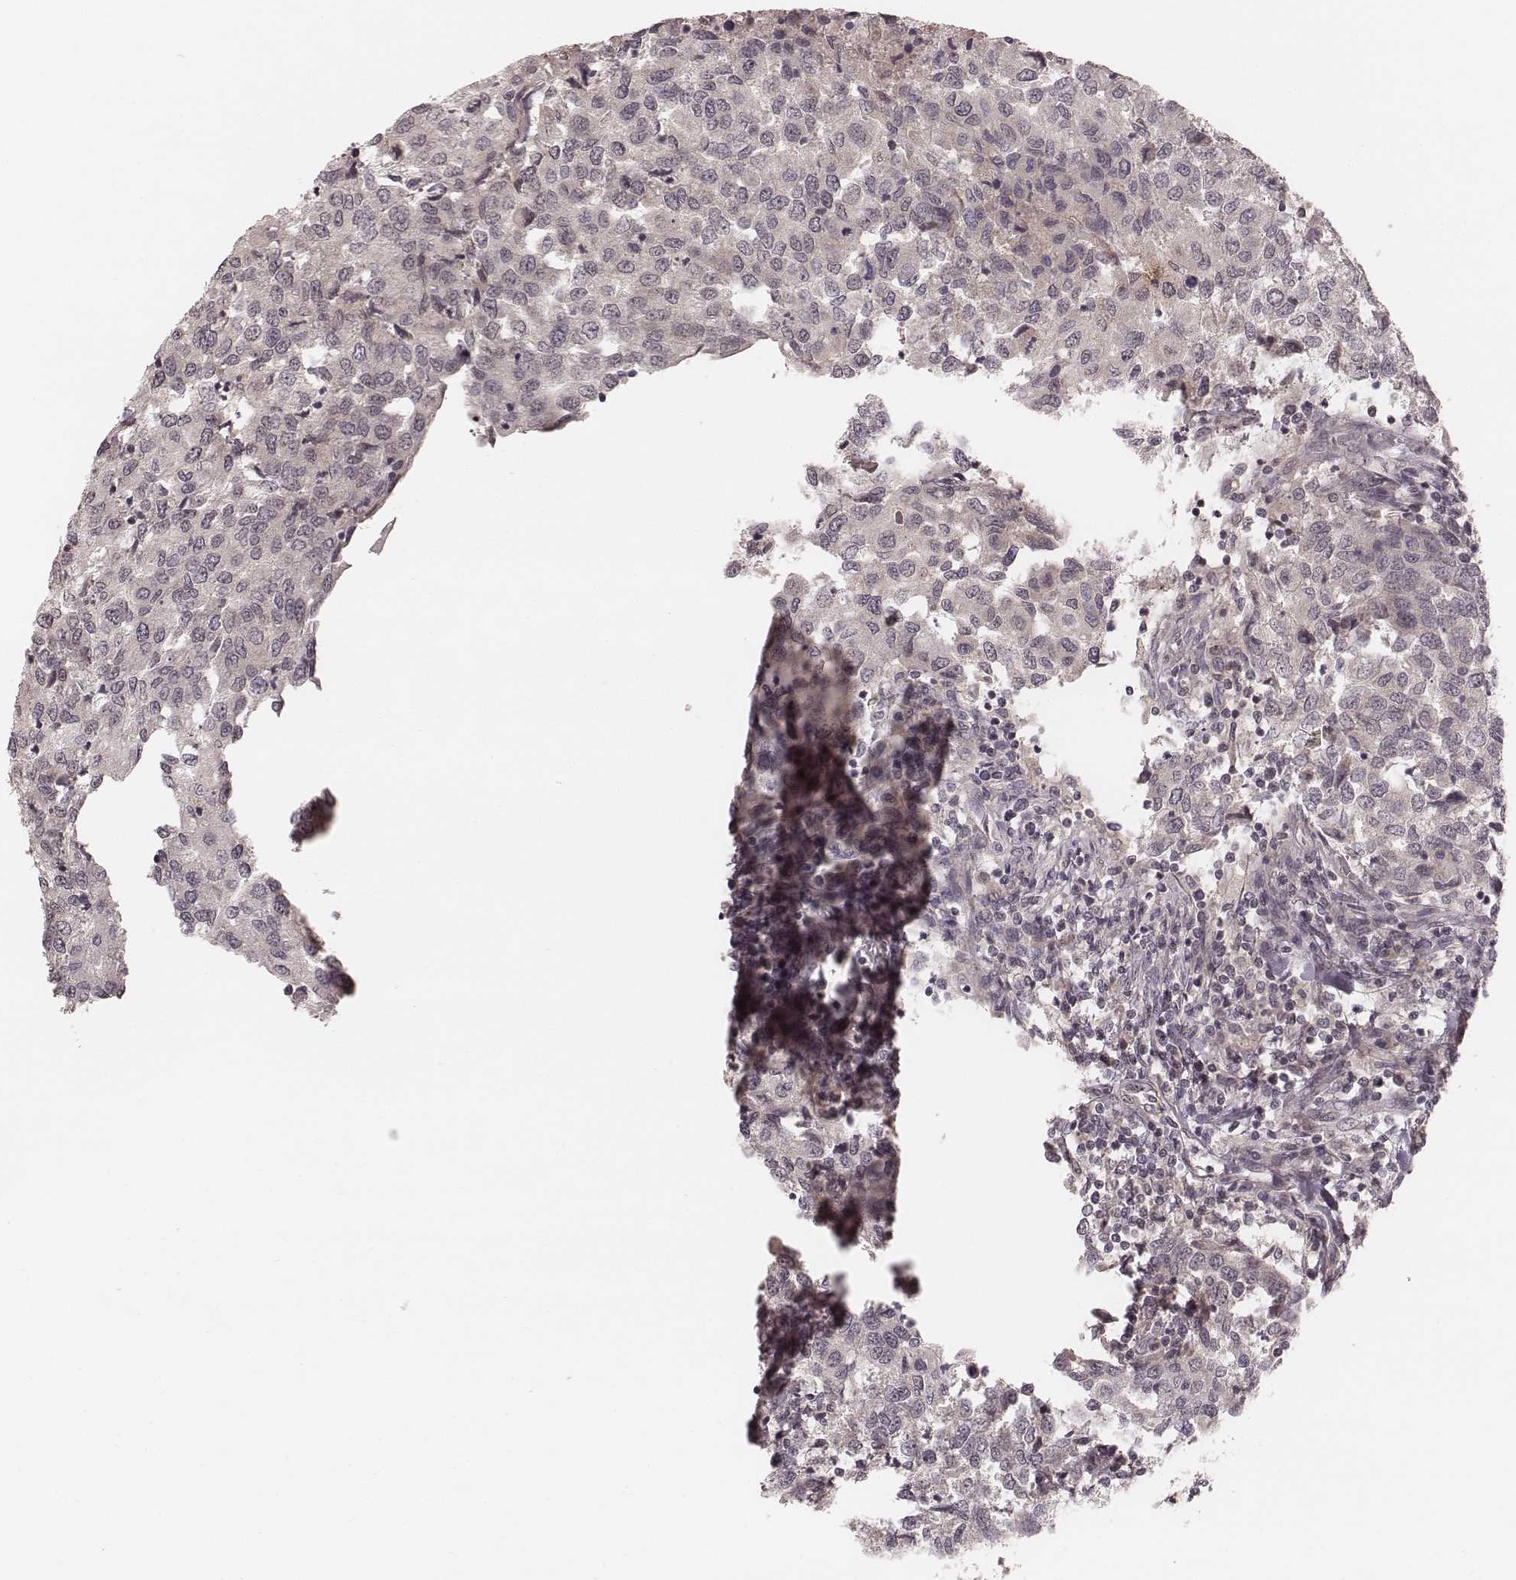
{"staining": {"intensity": "negative", "quantity": "none", "location": "none"}, "tissue": "urothelial cancer", "cell_type": "Tumor cells", "image_type": "cancer", "snomed": [{"axis": "morphology", "description": "Urothelial carcinoma, High grade"}, {"axis": "topography", "description": "Urinary bladder"}], "caption": "IHC of human high-grade urothelial carcinoma exhibits no positivity in tumor cells.", "gene": "LY6K", "patient": {"sex": "female", "age": 78}}